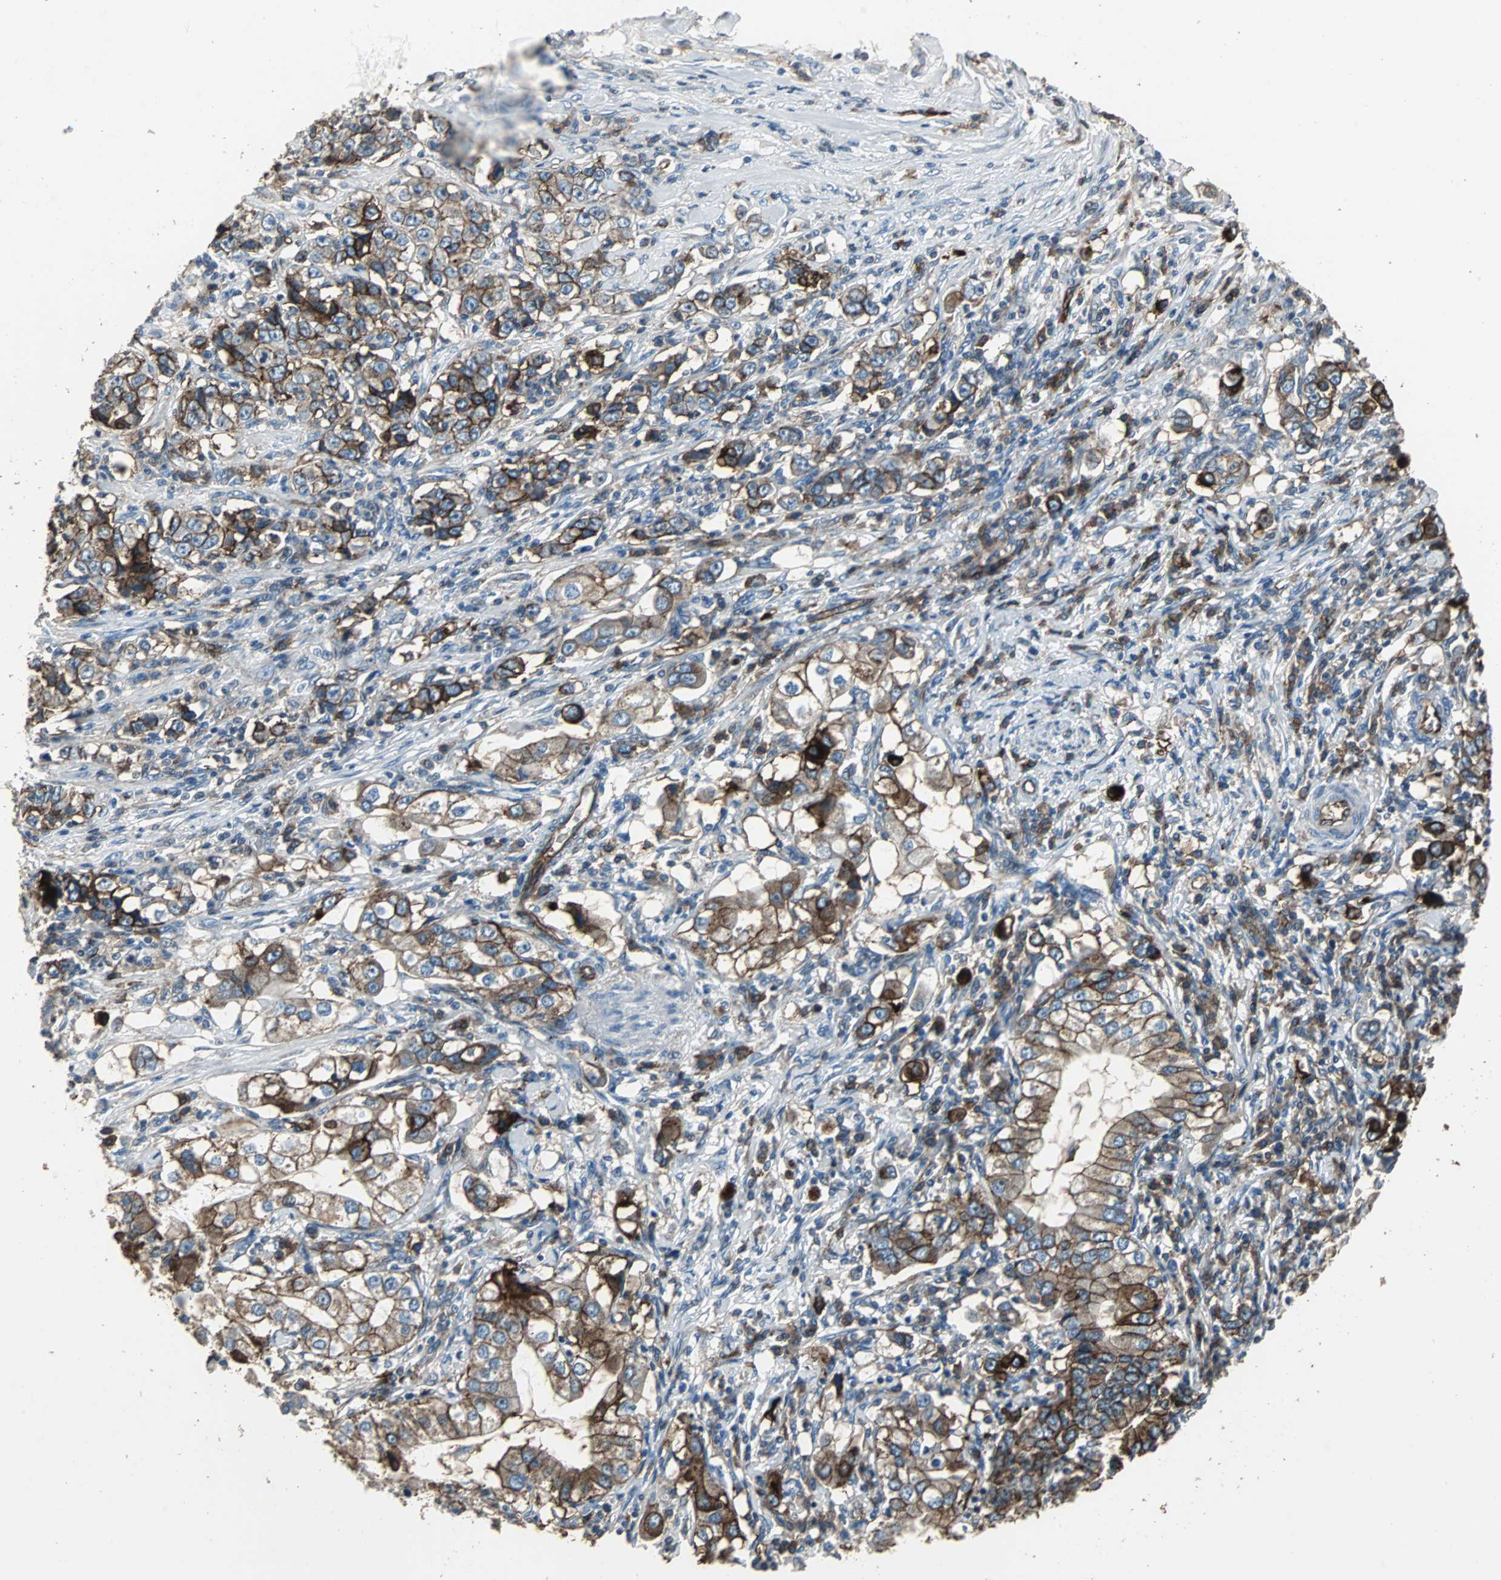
{"staining": {"intensity": "moderate", "quantity": ">75%", "location": "cytoplasmic/membranous"}, "tissue": "stomach cancer", "cell_type": "Tumor cells", "image_type": "cancer", "snomed": [{"axis": "morphology", "description": "Adenocarcinoma, NOS"}, {"axis": "topography", "description": "Stomach, lower"}], "caption": "Immunohistochemistry (IHC) staining of stomach adenocarcinoma, which shows medium levels of moderate cytoplasmic/membranous staining in approximately >75% of tumor cells indicating moderate cytoplasmic/membranous protein expression. The staining was performed using DAB (brown) for protein detection and nuclei were counterstained in hematoxylin (blue).", "gene": "F11R", "patient": {"sex": "female", "age": 72}}